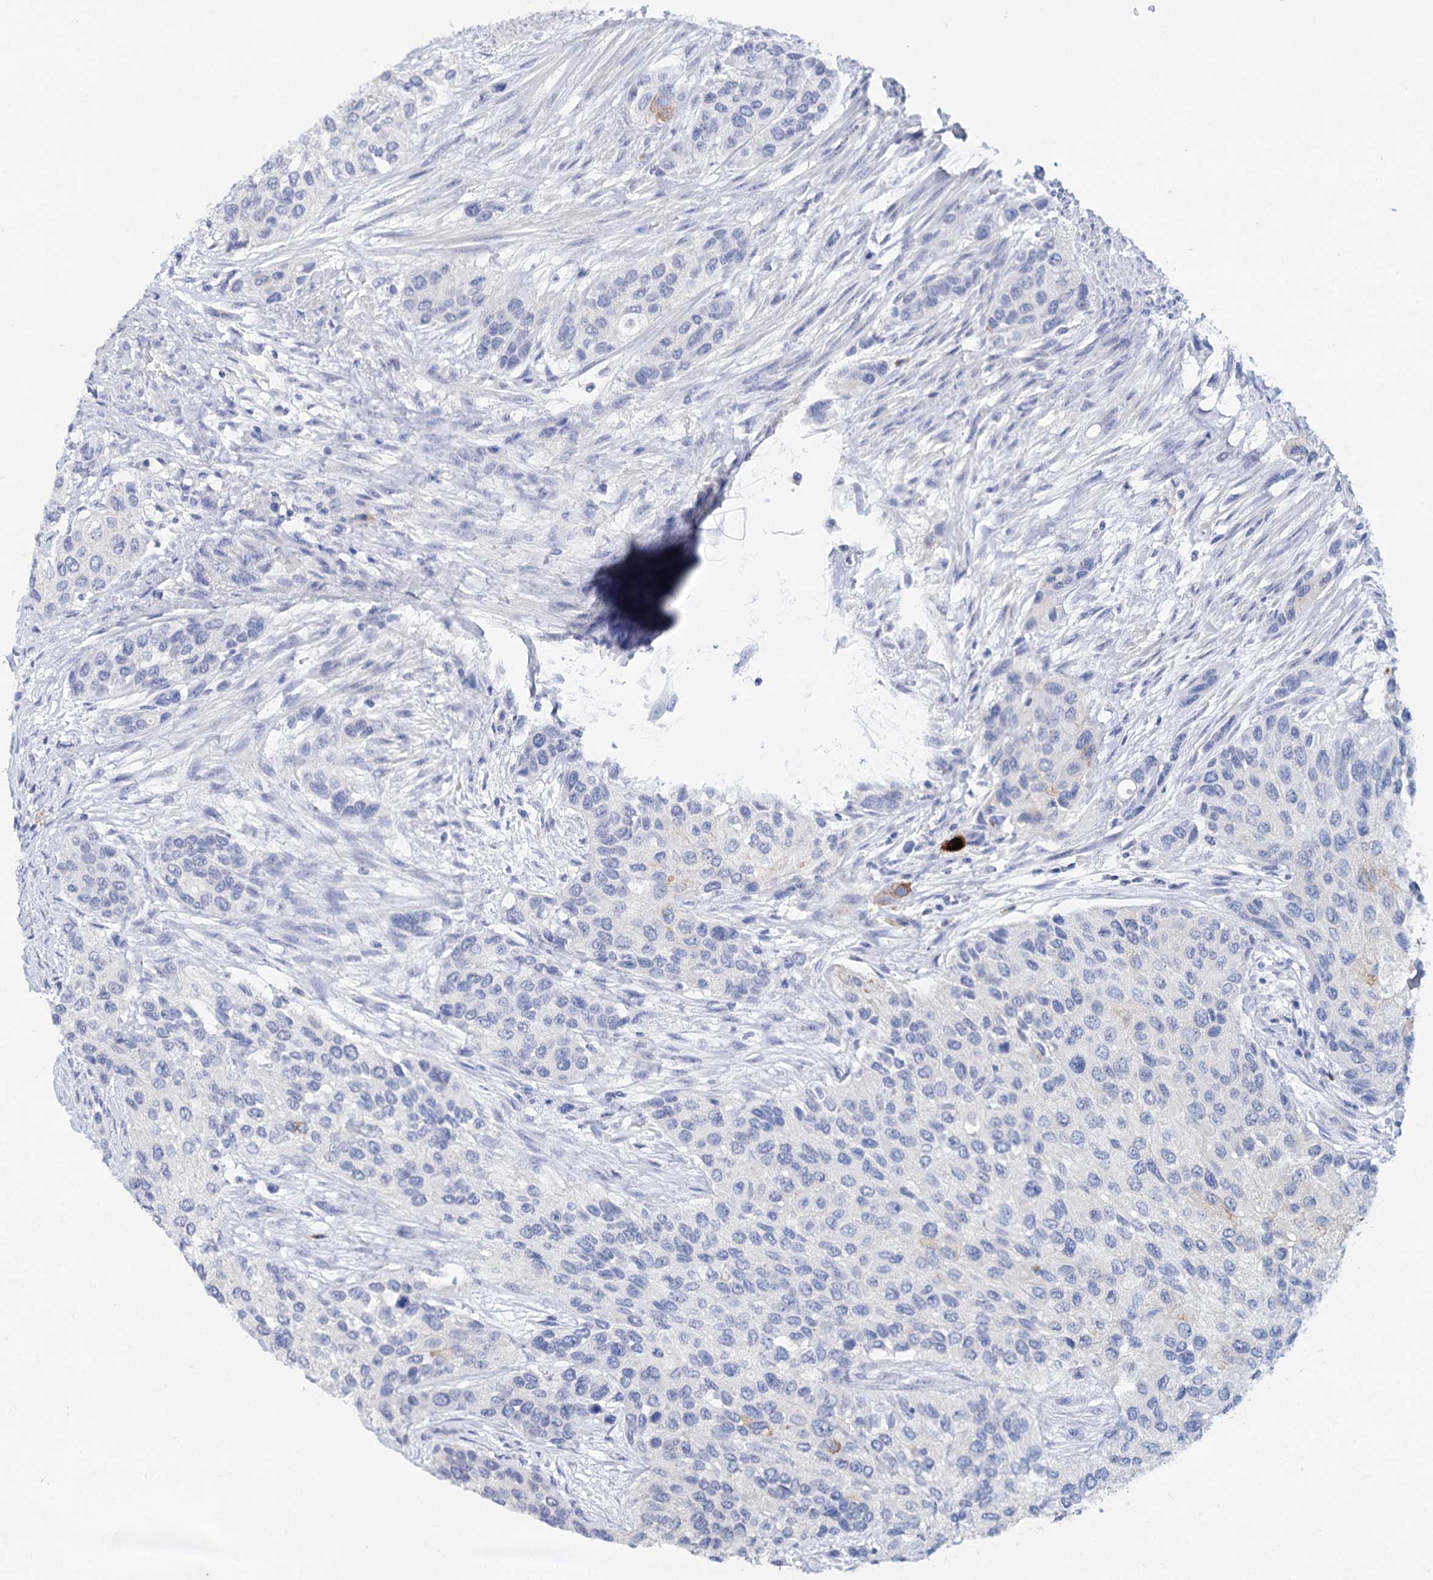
{"staining": {"intensity": "negative", "quantity": "none", "location": "none"}, "tissue": "urothelial cancer", "cell_type": "Tumor cells", "image_type": "cancer", "snomed": [{"axis": "morphology", "description": "Normal tissue, NOS"}, {"axis": "morphology", "description": "Urothelial carcinoma, High grade"}, {"axis": "topography", "description": "Vascular tissue"}, {"axis": "topography", "description": "Urinary bladder"}], "caption": "An IHC micrograph of high-grade urothelial carcinoma is shown. There is no staining in tumor cells of high-grade urothelial carcinoma.", "gene": "CEACAM8", "patient": {"sex": "female", "age": 56}}